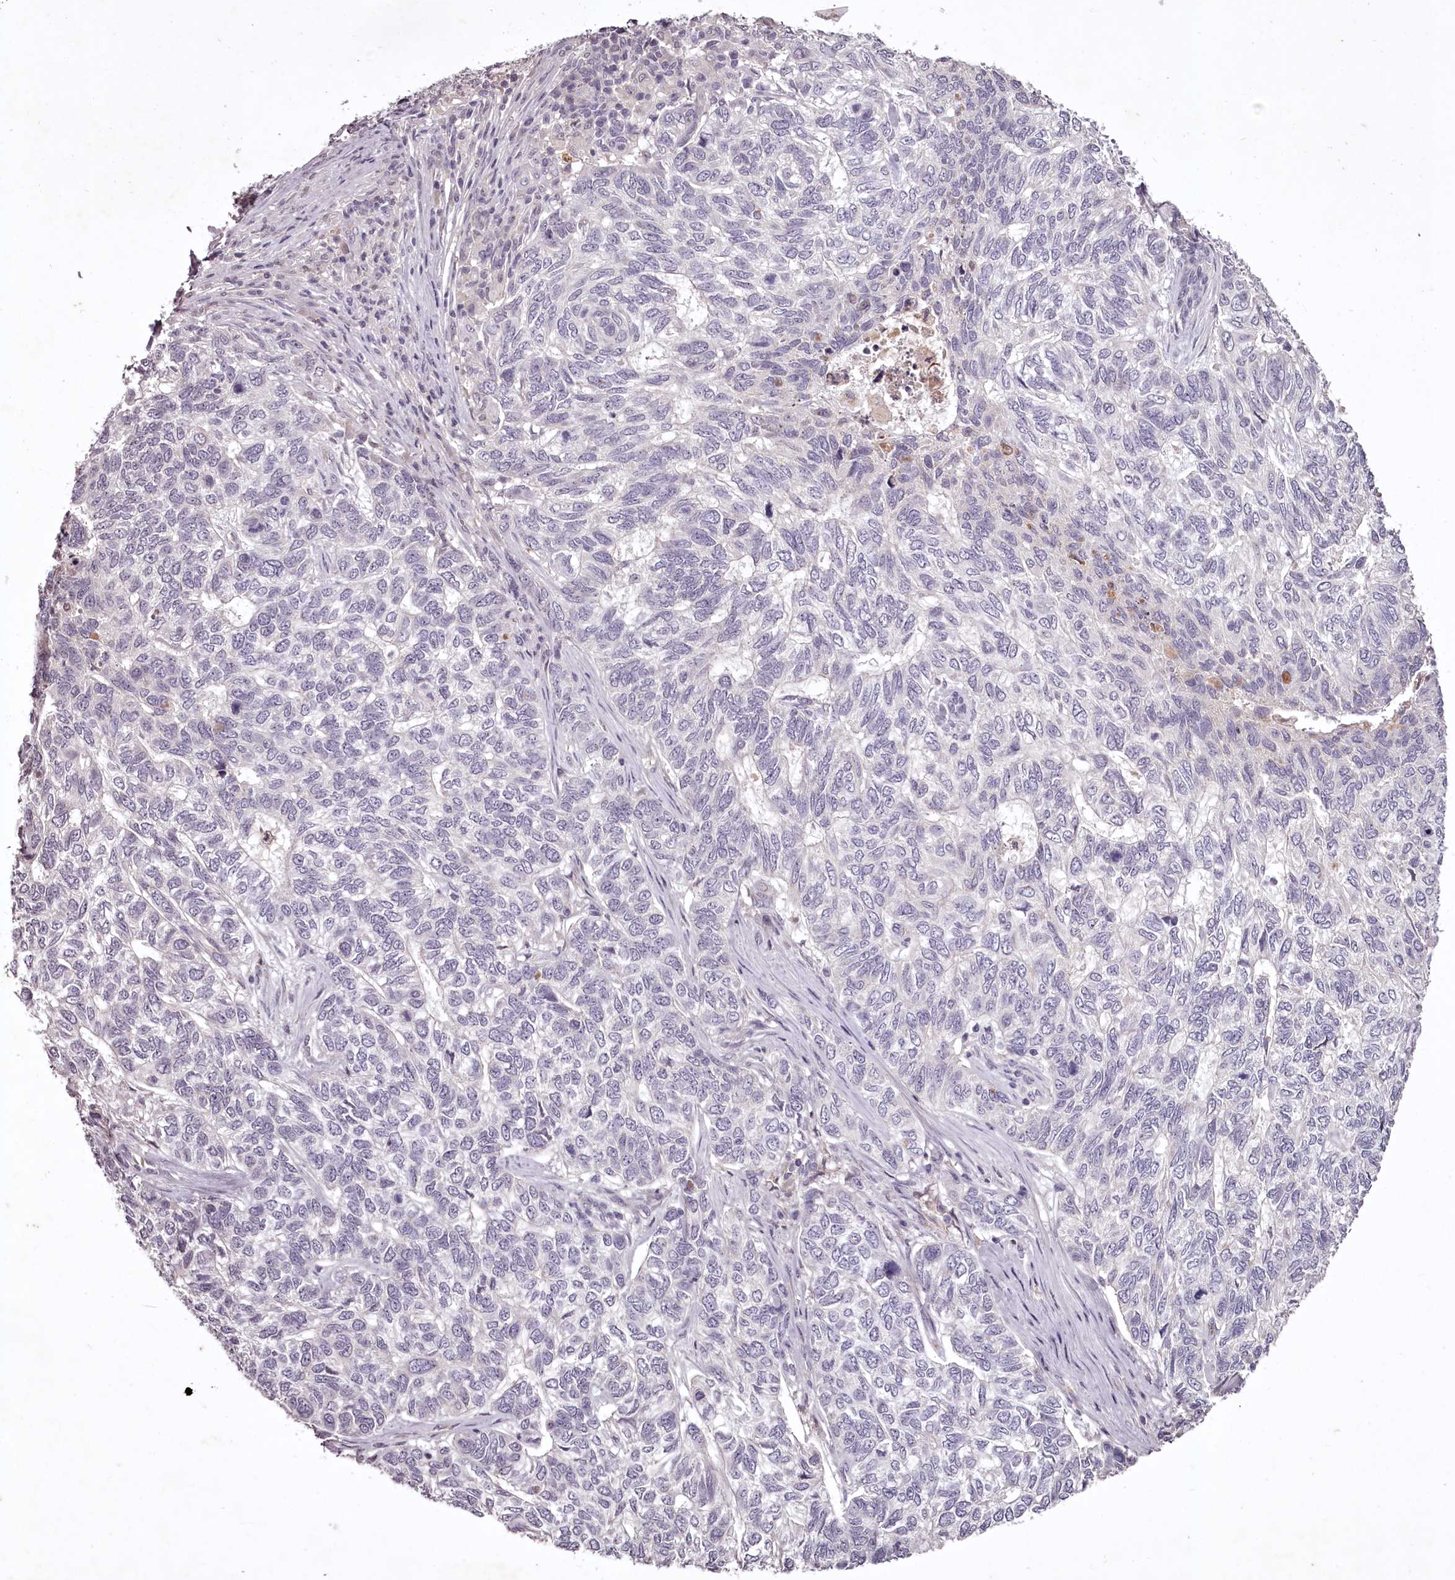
{"staining": {"intensity": "negative", "quantity": "none", "location": "none"}, "tissue": "skin cancer", "cell_type": "Tumor cells", "image_type": "cancer", "snomed": [{"axis": "morphology", "description": "Basal cell carcinoma"}, {"axis": "topography", "description": "Skin"}], "caption": "DAB immunohistochemical staining of human skin cancer (basal cell carcinoma) demonstrates no significant positivity in tumor cells.", "gene": "RBMXL2", "patient": {"sex": "female", "age": 65}}